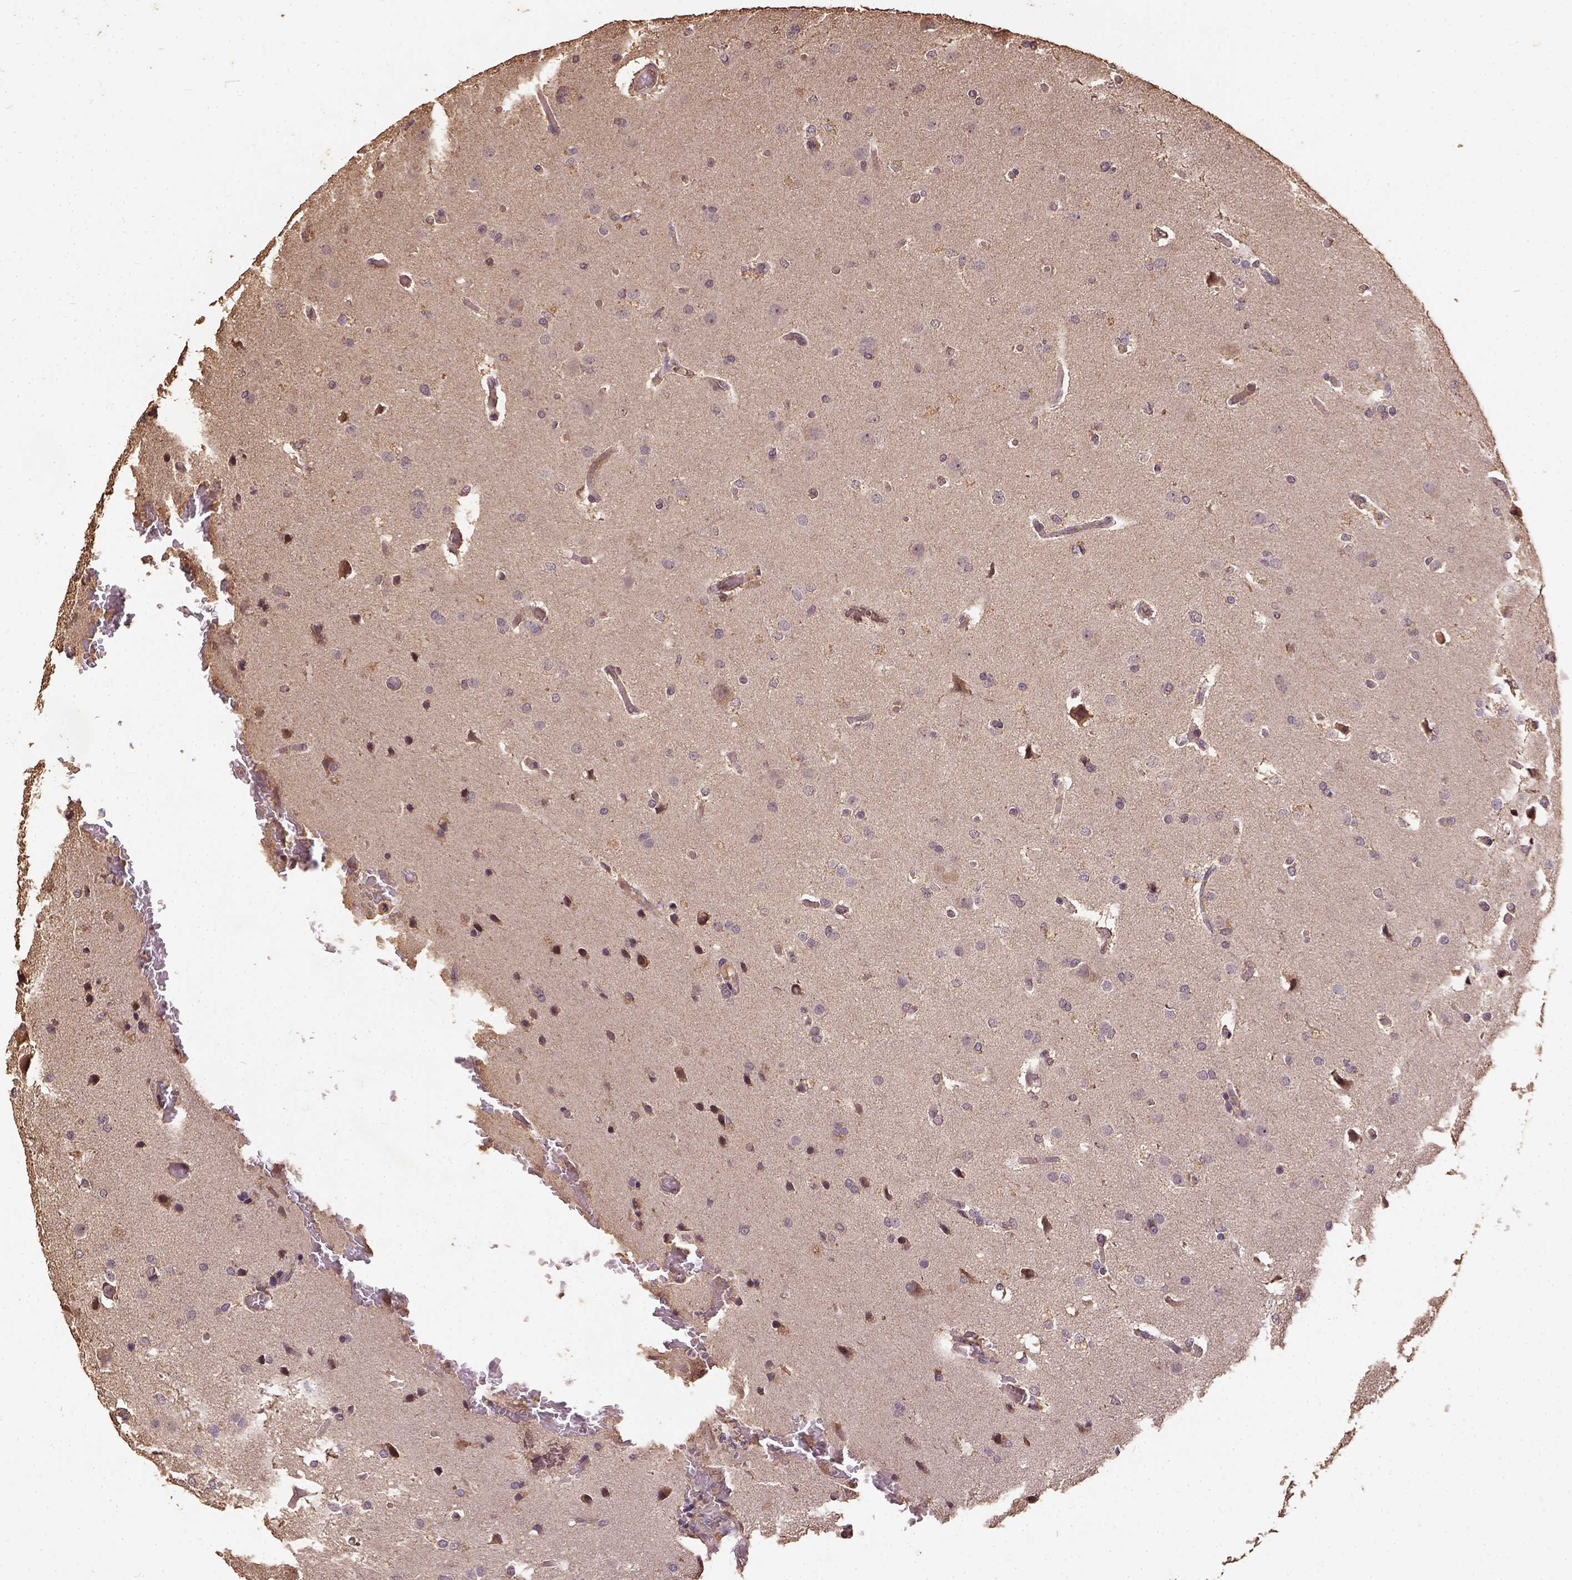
{"staining": {"intensity": "moderate", "quantity": "<25%", "location": "cytoplasmic/membranous"}, "tissue": "glioma", "cell_type": "Tumor cells", "image_type": "cancer", "snomed": [{"axis": "morphology", "description": "Glioma, malignant, High grade"}, {"axis": "topography", "description": "Brain"}], "caption": "Human glioma stained with a protein marker exhibits moderate staining in tumor cells.", "gene": "ATP1B3", "patient": {"sex": "male", "age": 68}}